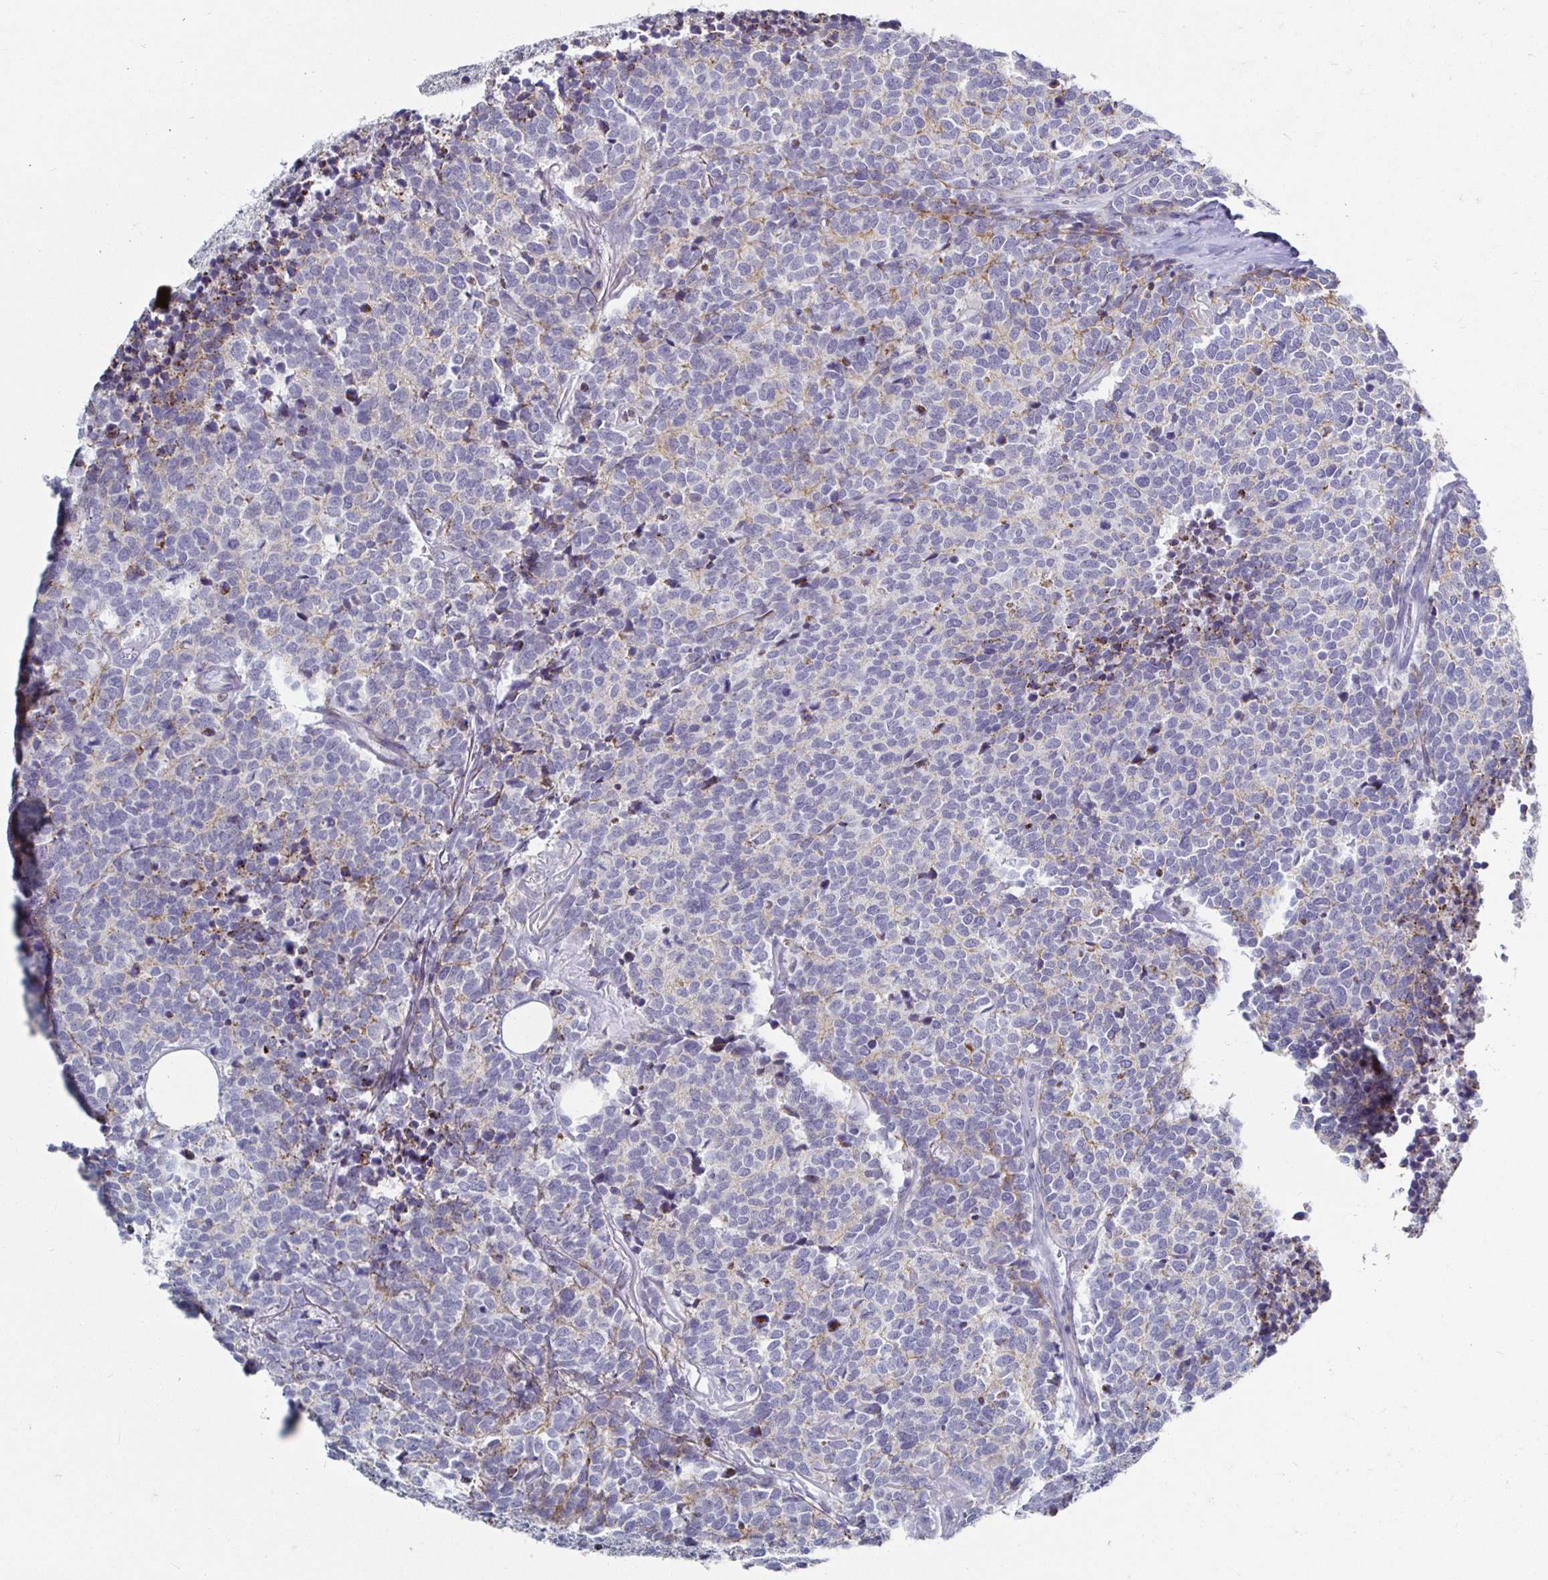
{"staining": {"intensity": "negative", "quantity": "none", "location": "none"}, "tissue": "carcinoid", "cell_type": "Tumor cells", "image_type": "cancer", "snomed": [{"axis": "morphology", "description": "Carcinoid, malignant, NOS"}, {"axis": "topography", "description": "Skin"}], "caption": "Human malignant carcinoid stained for a protein using IHC exhibits no staining in tumor cells.", "gene": "NOCT", "patient": {"sex": "female", "age": 79}}